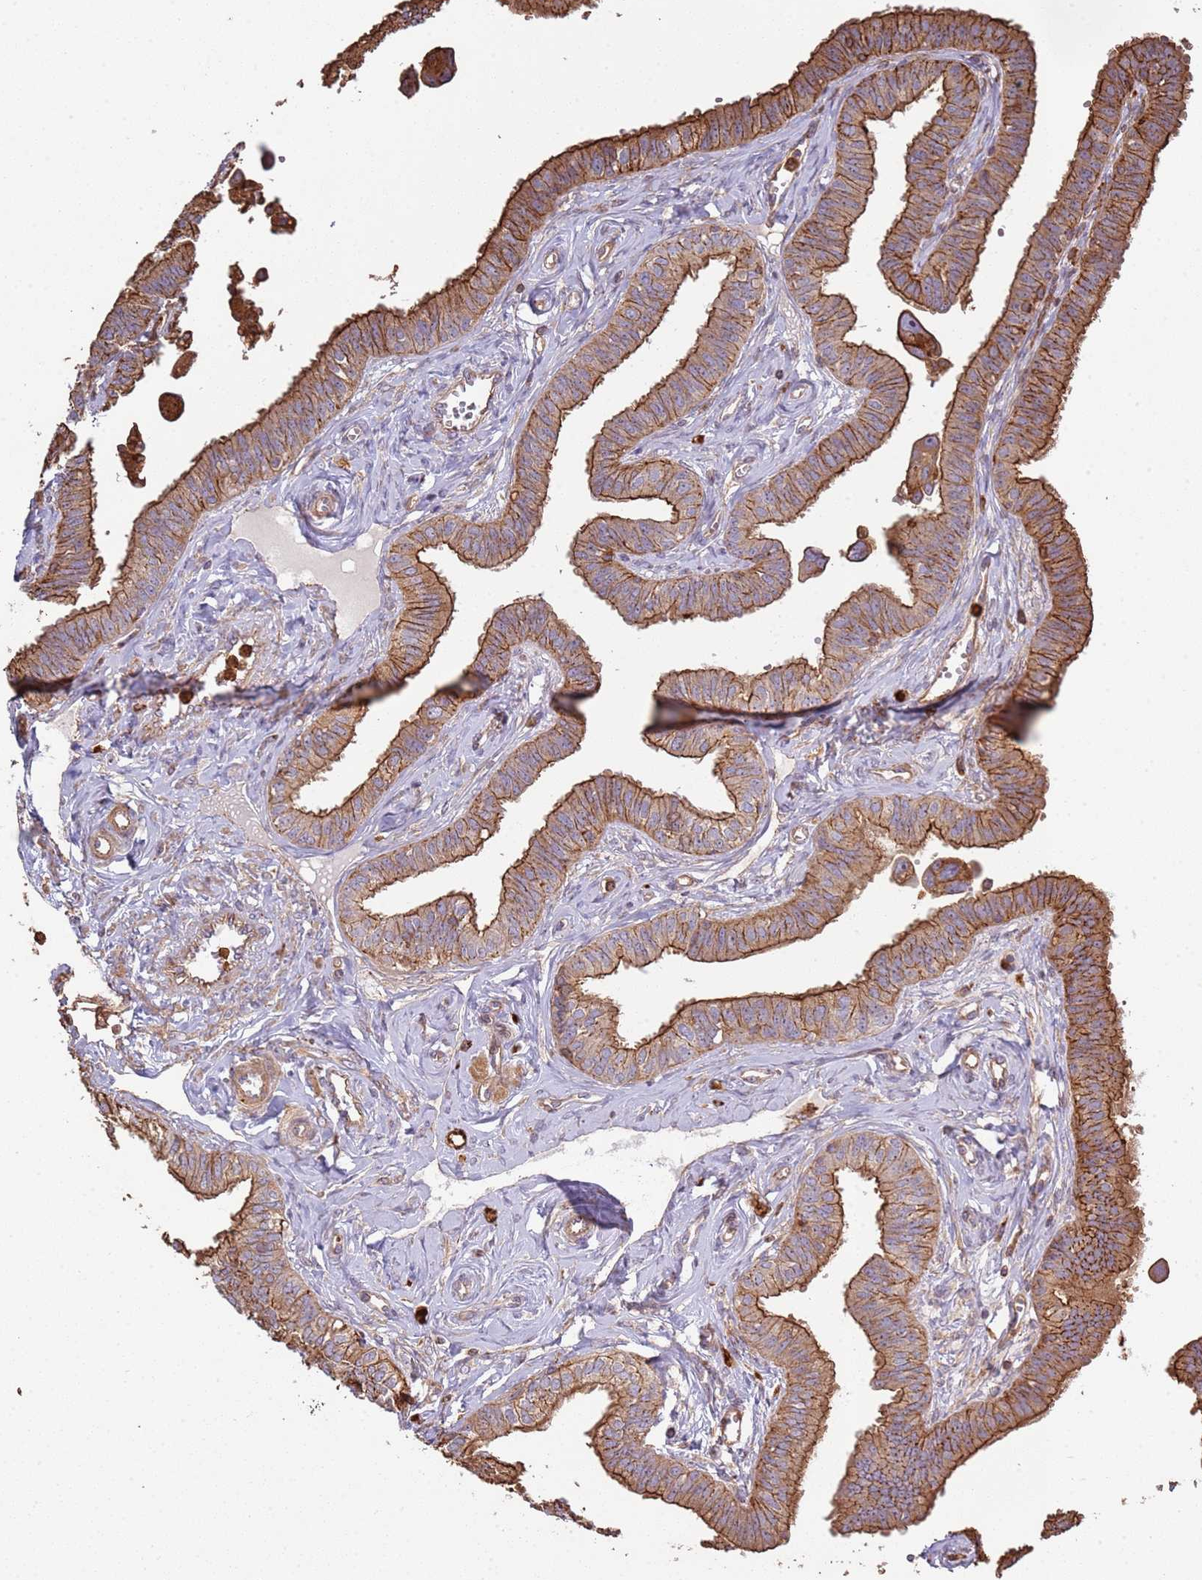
{"staining": {"intensity": "strong", "quantity": ">75%", "location": "cytoplasmic/membranous"}, "tissue": "fallopian tube", "cell_type": "Glandular cells", "image_type": "normal", "snomed": [{"axis": "morphology", "description": "Normal tissue, NOS"}, {"axis": "morphology", "description": "Carcinoma, NOS"}, {"axis": "topography", "description": "Fallopian tube"}, {"axis": "topography", "description": "Ovary"}], "caption": "Human fallopian tube stained with a brown dye displays strong cytoplasmic/membranous positive staining in about >75% of glandular cells.", "gene": "NDUFAF4", "patient": {"sex": "female", "age": 59}}